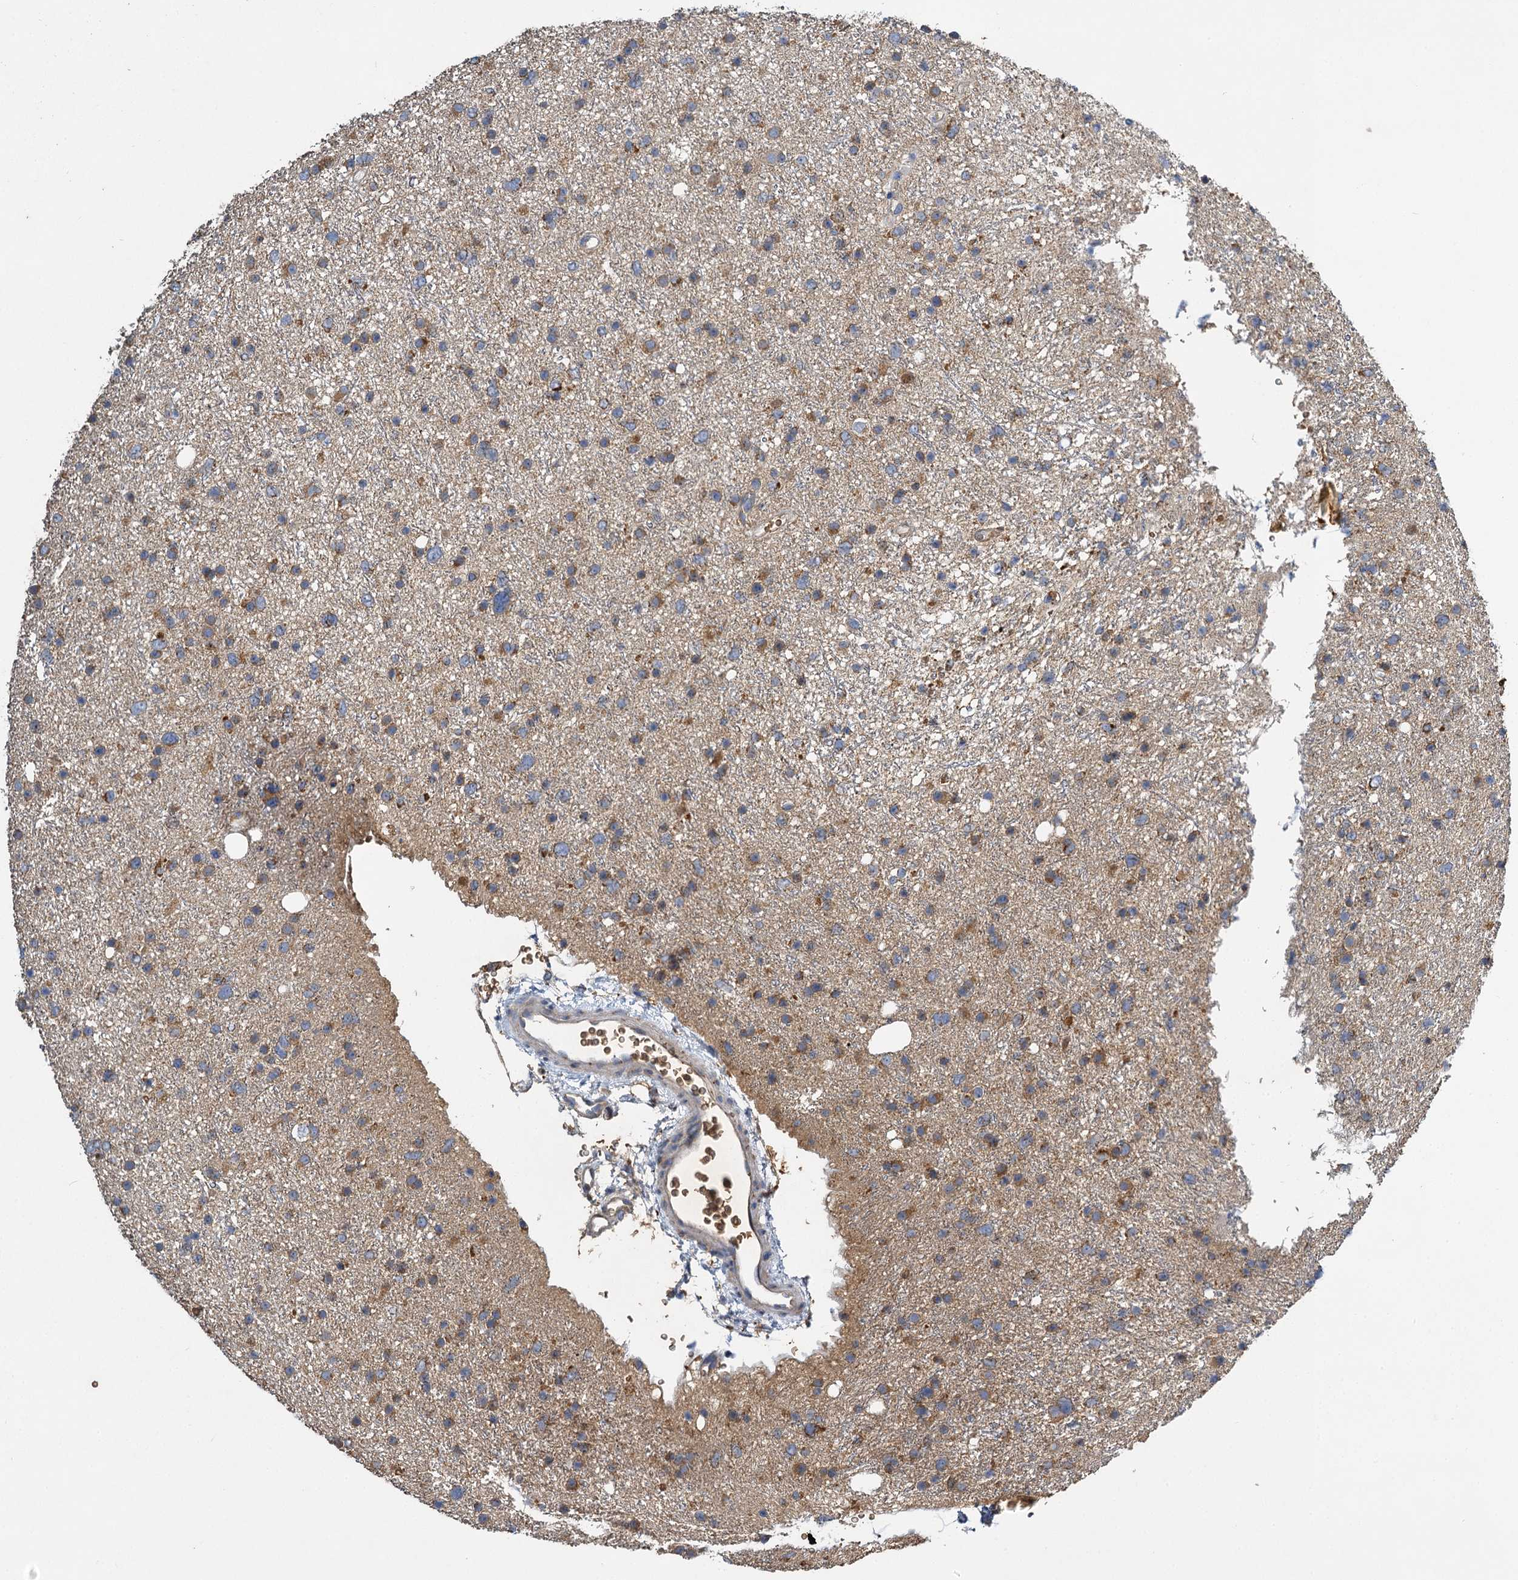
{"staining": {"intensity": "moderate", "quantity": "25%-75%", "location": "cytoplasmic/membranous"}, "tissue": "glioma", "cell_type": "Tumor cells", "image_type": "cancer", "snomed": [{"axis": "morphology", "description": "Glioma, malignant, Low grade"}, {"axis": "topography", "description": "Cerebral cortex"}], "caption": "Protein analysis of glioma tissue shows moderate cytoplasmic/membranous positivity in about 25%-75% of tumor cells.", "gene": "BCS1L", "patient": {"sex": "female", "age": 39}}